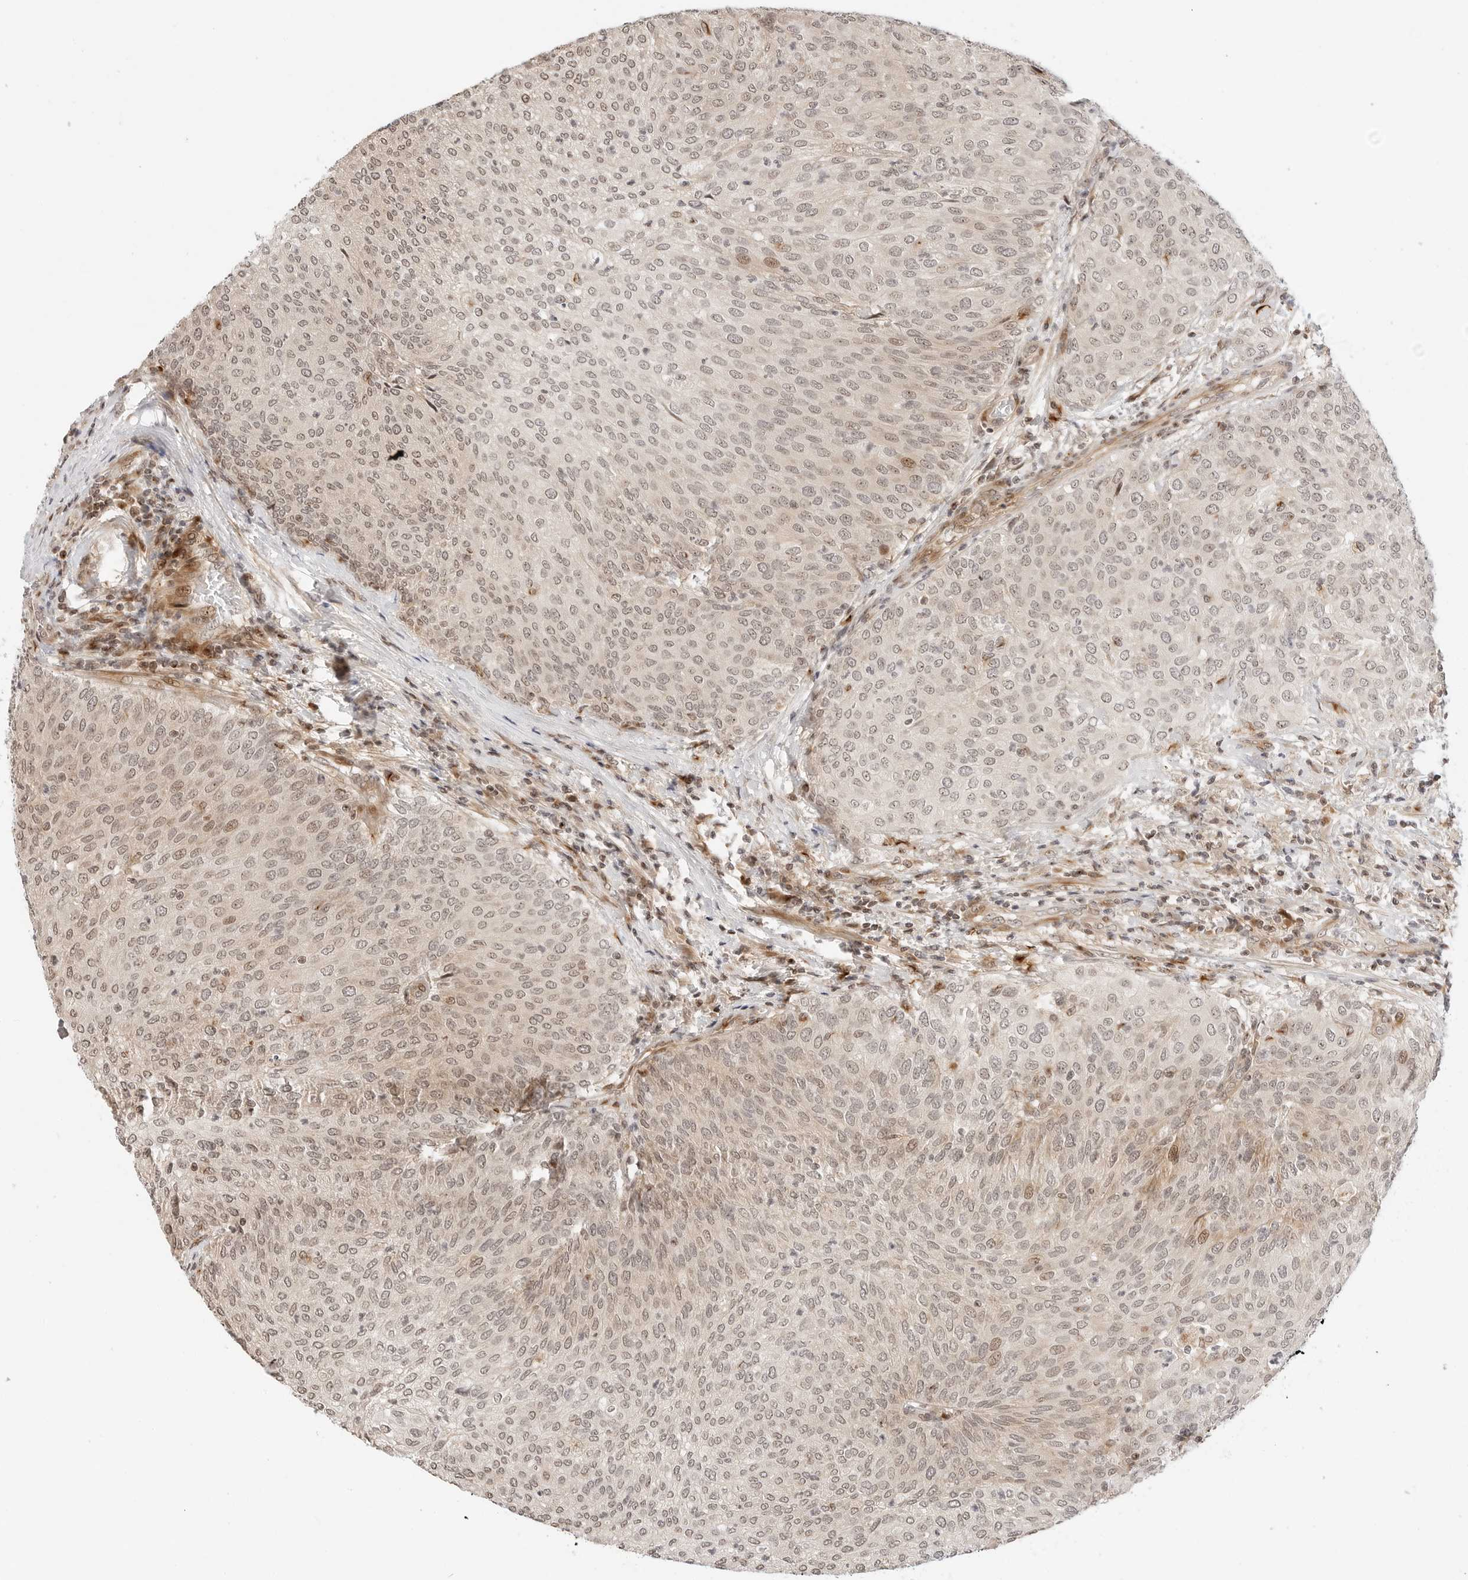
{"staining": {"intensity": "weak", "quantity": "<25%", "location": "nuclear"}, "tissue": "urothelial cancer", "cell_type": "Tumor cells", "image_type": "cancer", "snomed": [{"axis": "morphology", "description": "Urothelial carcinoma, Low grade"}, {"axis": "topography", "description": "Urinary bladder"}], "caption": "Immunohistochemical staining of urothelial cancer reveals no significant staining in tumor cells.", "gene": "GEM", "patient": {"sex": "female", "age": 79}}